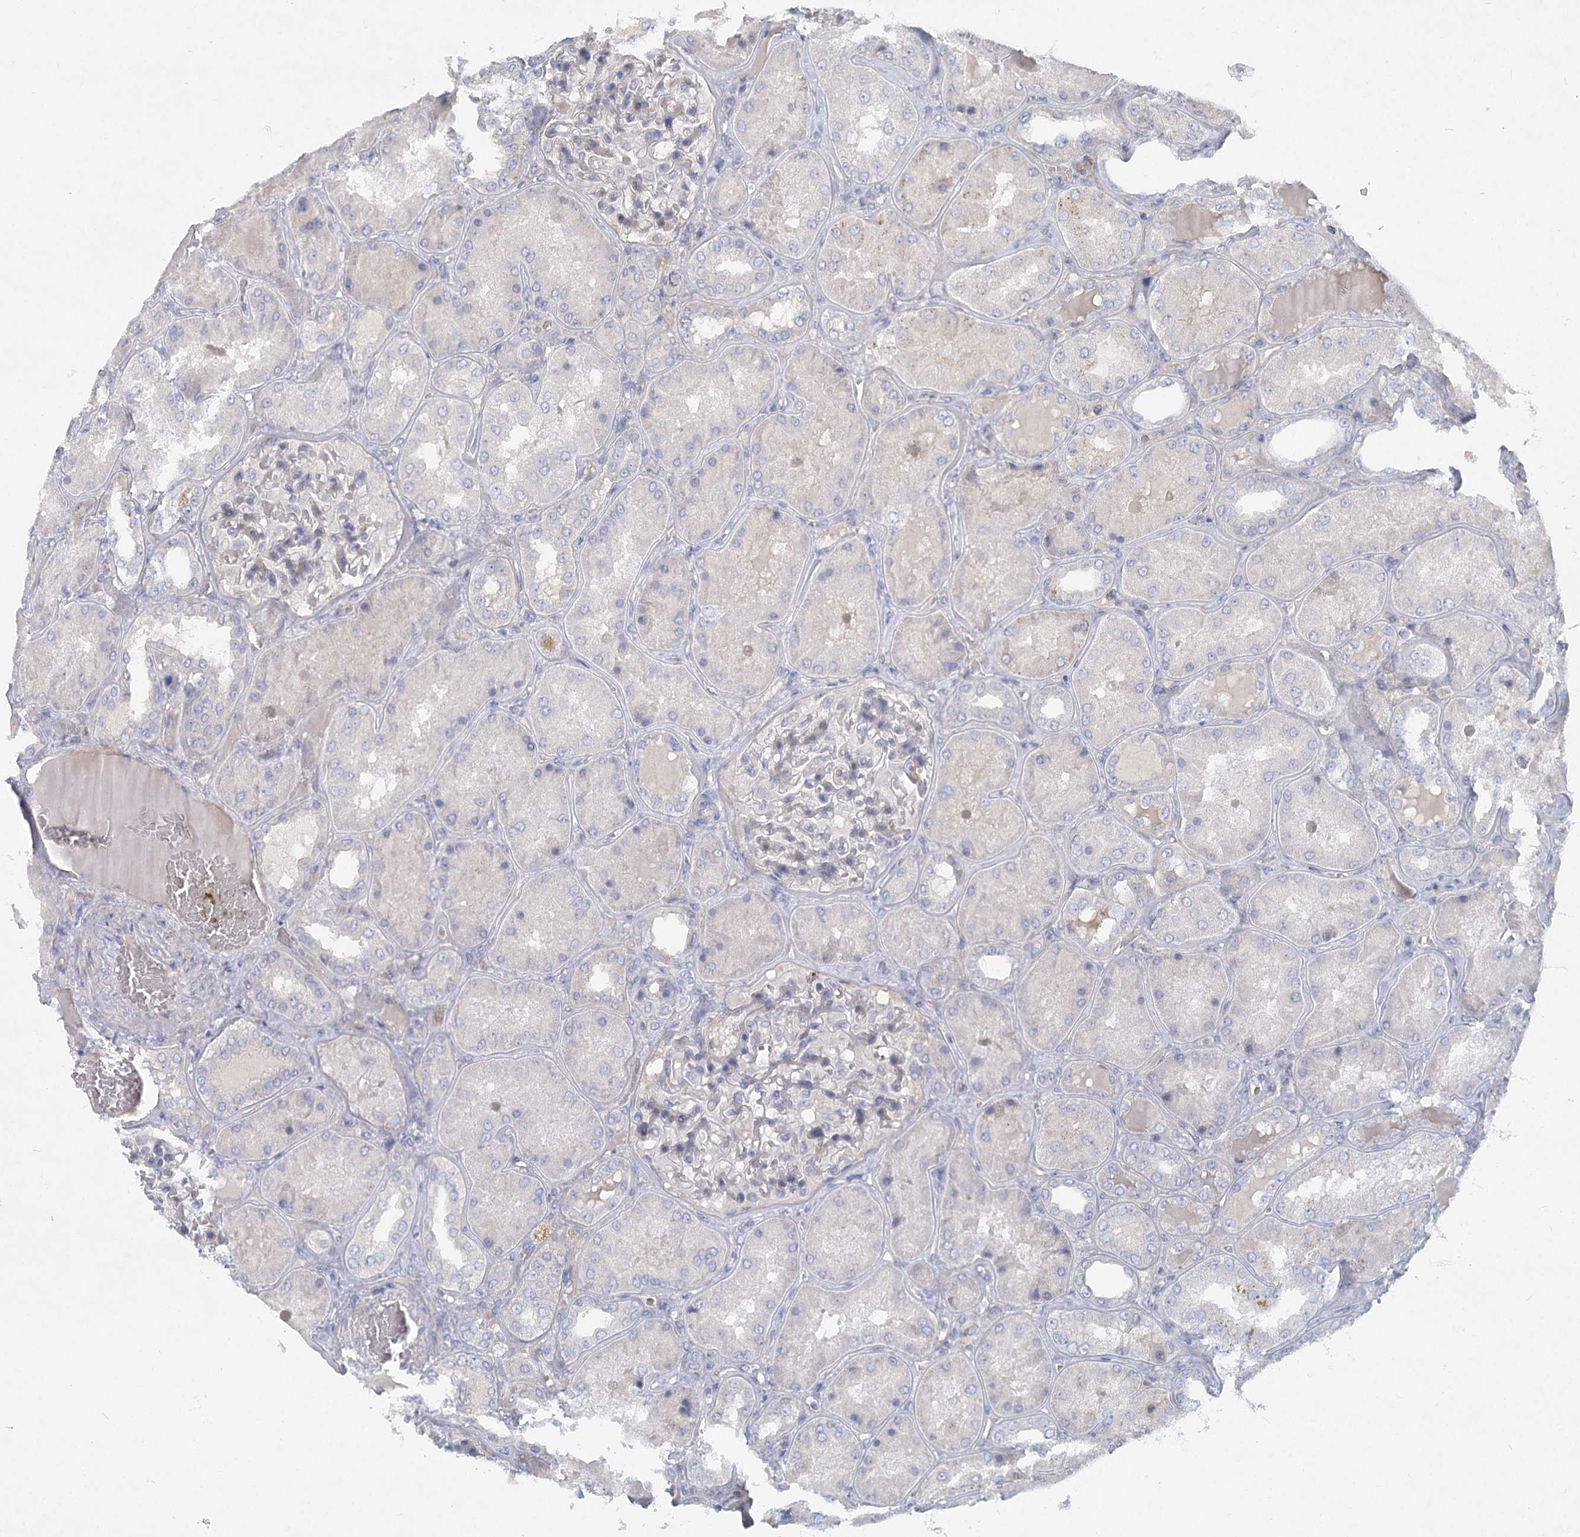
{"staining": {"intensity": "weak", "quantity": "<25%", "location": "cytoplasmic/membranous"}, "tissue": "kidney", "cell_type": "Cells in glomeruli", "image_type": "normal", "snomed": [{"axis": "morphology", "description": "Normal tissue, NOS"}, {"axis": "topography", "description": "Kidney"}], "caption": "A micrograph of kidney stained for a protein exhibits no brown staining in cells in glomeruli. (Brightfield microscopy of DAB immunohistochemistry at high magnification).", "gene": "DNMBP", "patient": {"sex": "female", "age": 56}}